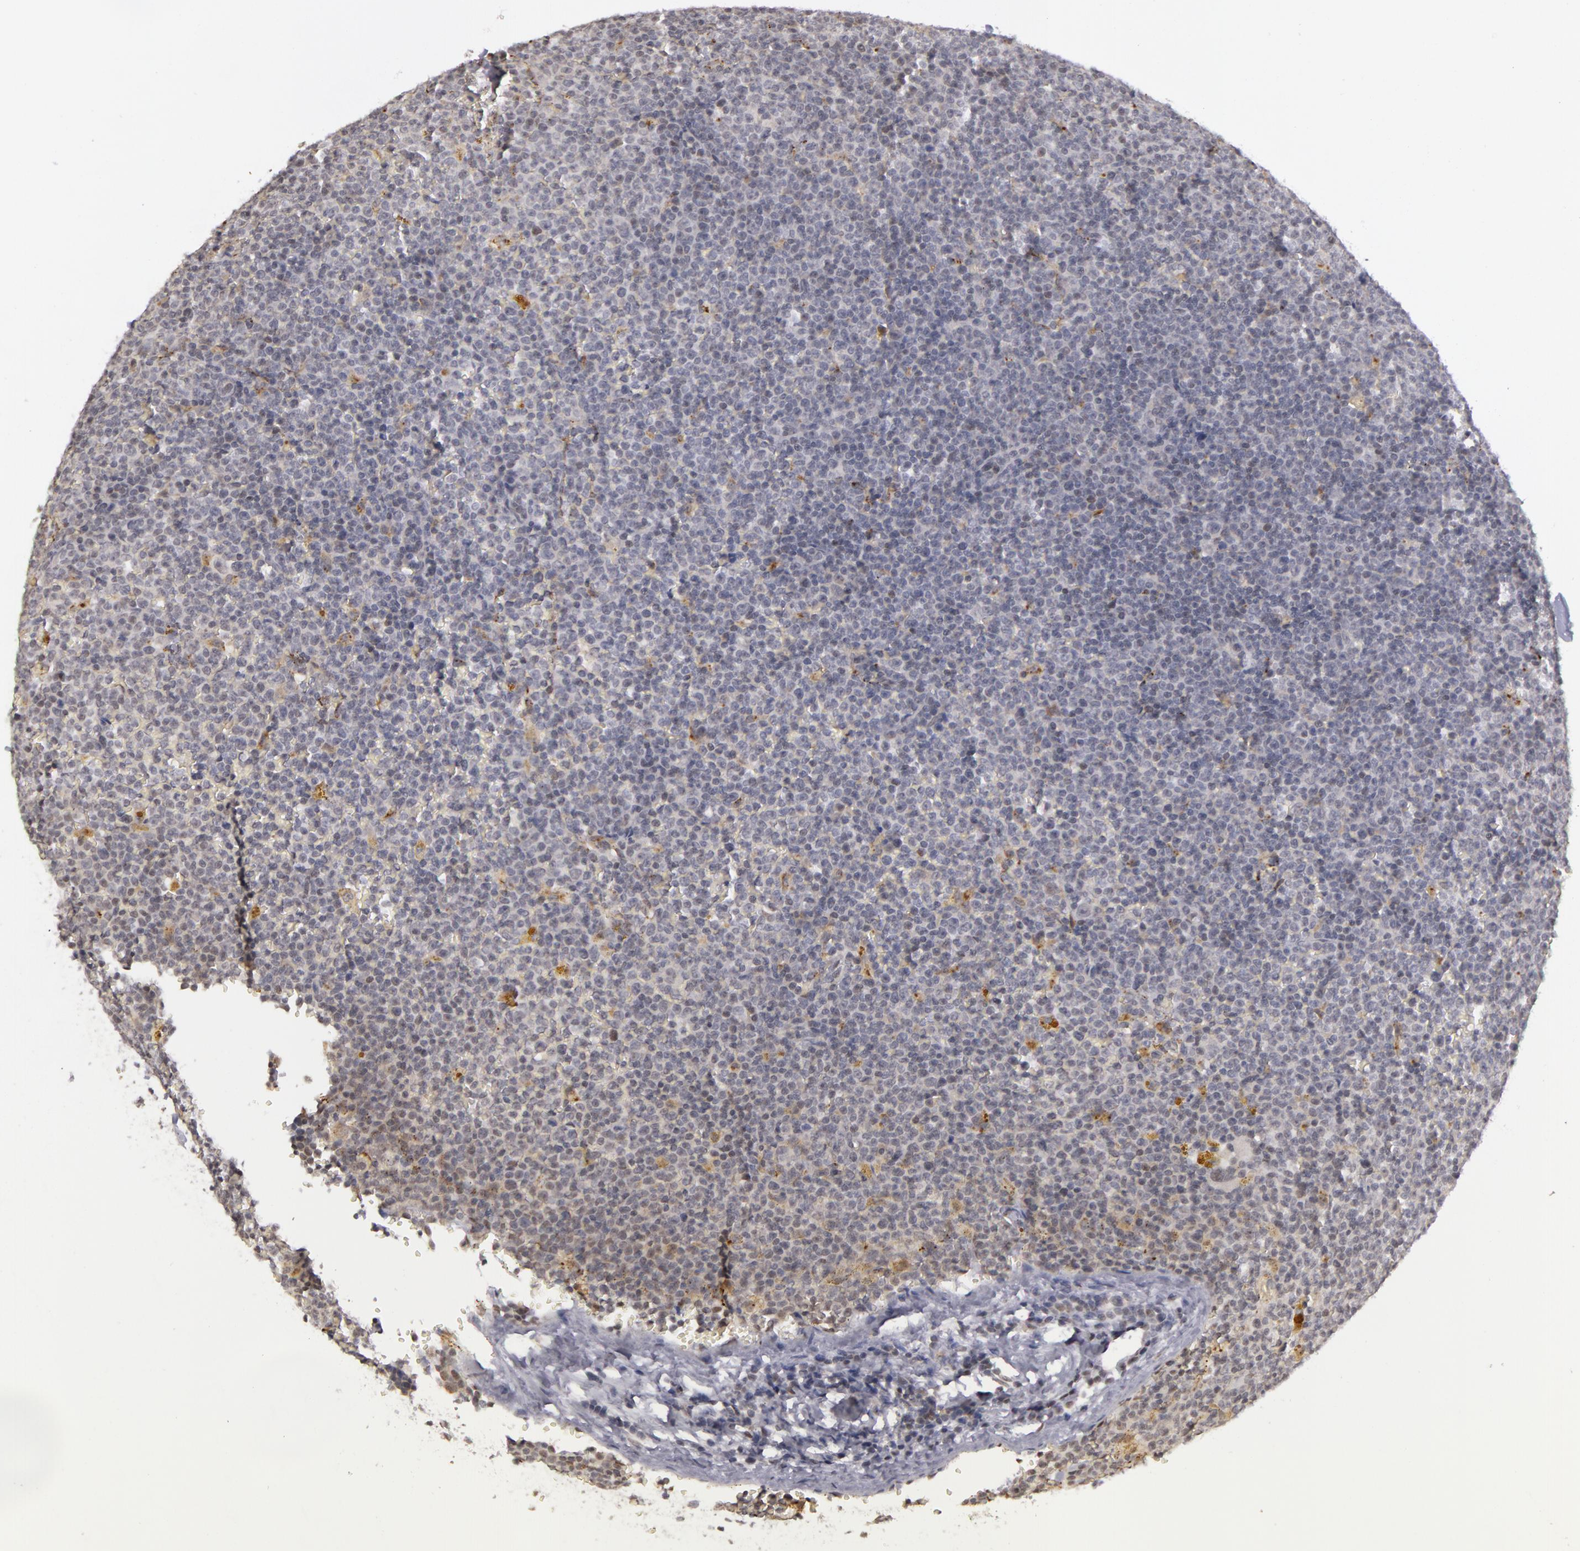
{"staining": {"intensity": "negative", "quantity": "none", "location": "none"}, "tissue": "lymphoma", "cell_type": "Tumor cells", "image_type": "cancer", "snomed": [{"axis": "morphology", "description": "Malignant lymphoma, non-Hodgkin's type, Low grade"}, {"axis": "topography", "description": "Lymph node"}], "caption": "Tumor cells are negative for protein expression in human lymphoma.", "gene": "RRP7A", "patient": {"sex": "male", "age": 50}}